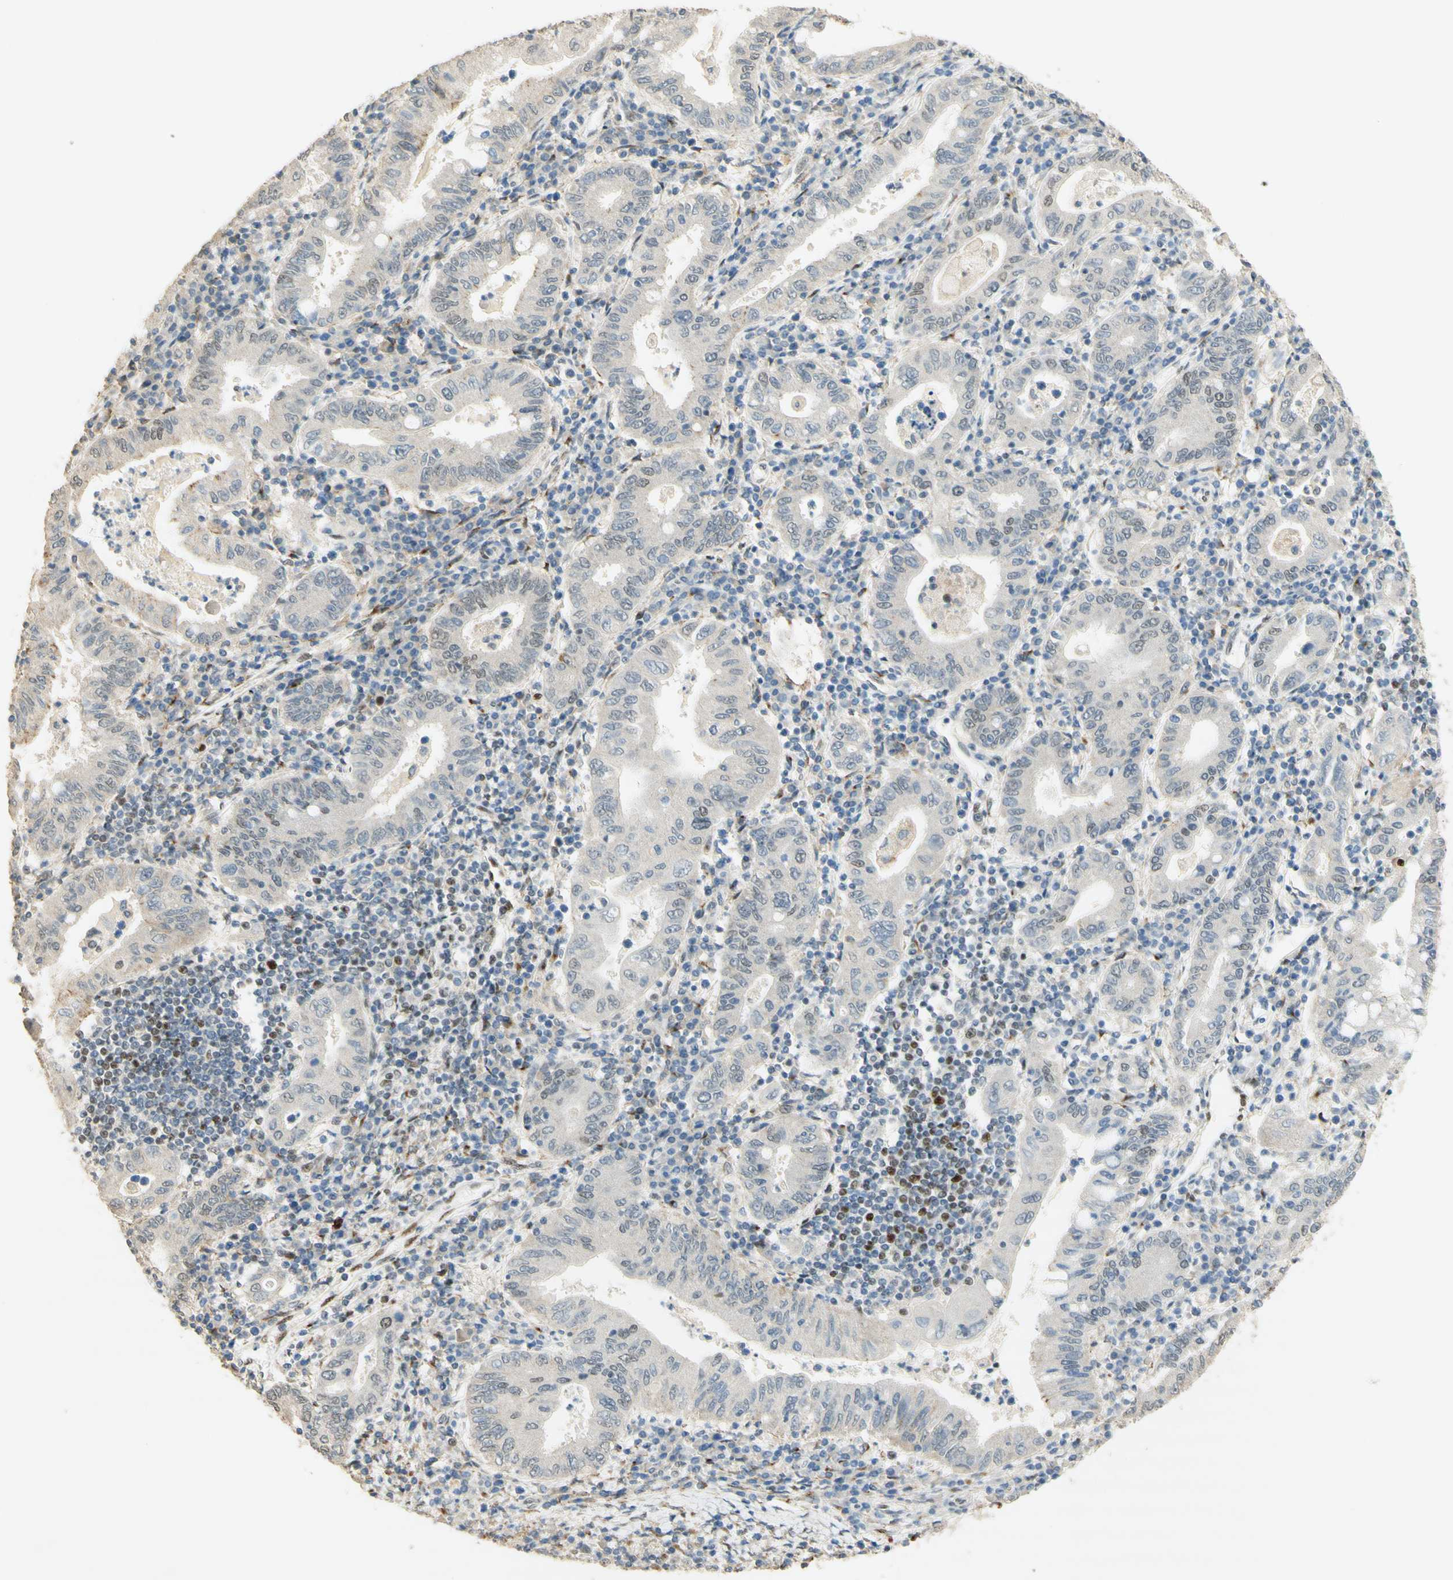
{"staining": {"intensity": "negative", "quantity": "none", "location": "none"}, "tissue": "stomach cancer", "cell_type": "Tumor cells", "image_type": "cancer", "snomed": [{"axis": "morphology", "description": "Normal tissue, NOS"}, {"axis": "morphology", "description": "Adenocarcinoma, NOS"}, {"axis": "topography", "description": "Esophagus"}, {"axis": "topography", "description": "Stomach, upper"}, {"axis": "topography", "description": "Peripheral nerve tissue"}], "caption": "Immunohistochemical staining of human stomach adenocarcinoma shows no significant expression in tumor cells. (DAB immunohistochemistry (IHC), high magnification).", "gene": "FOXP1", "patient": {"sex": "male", "age": 62}}